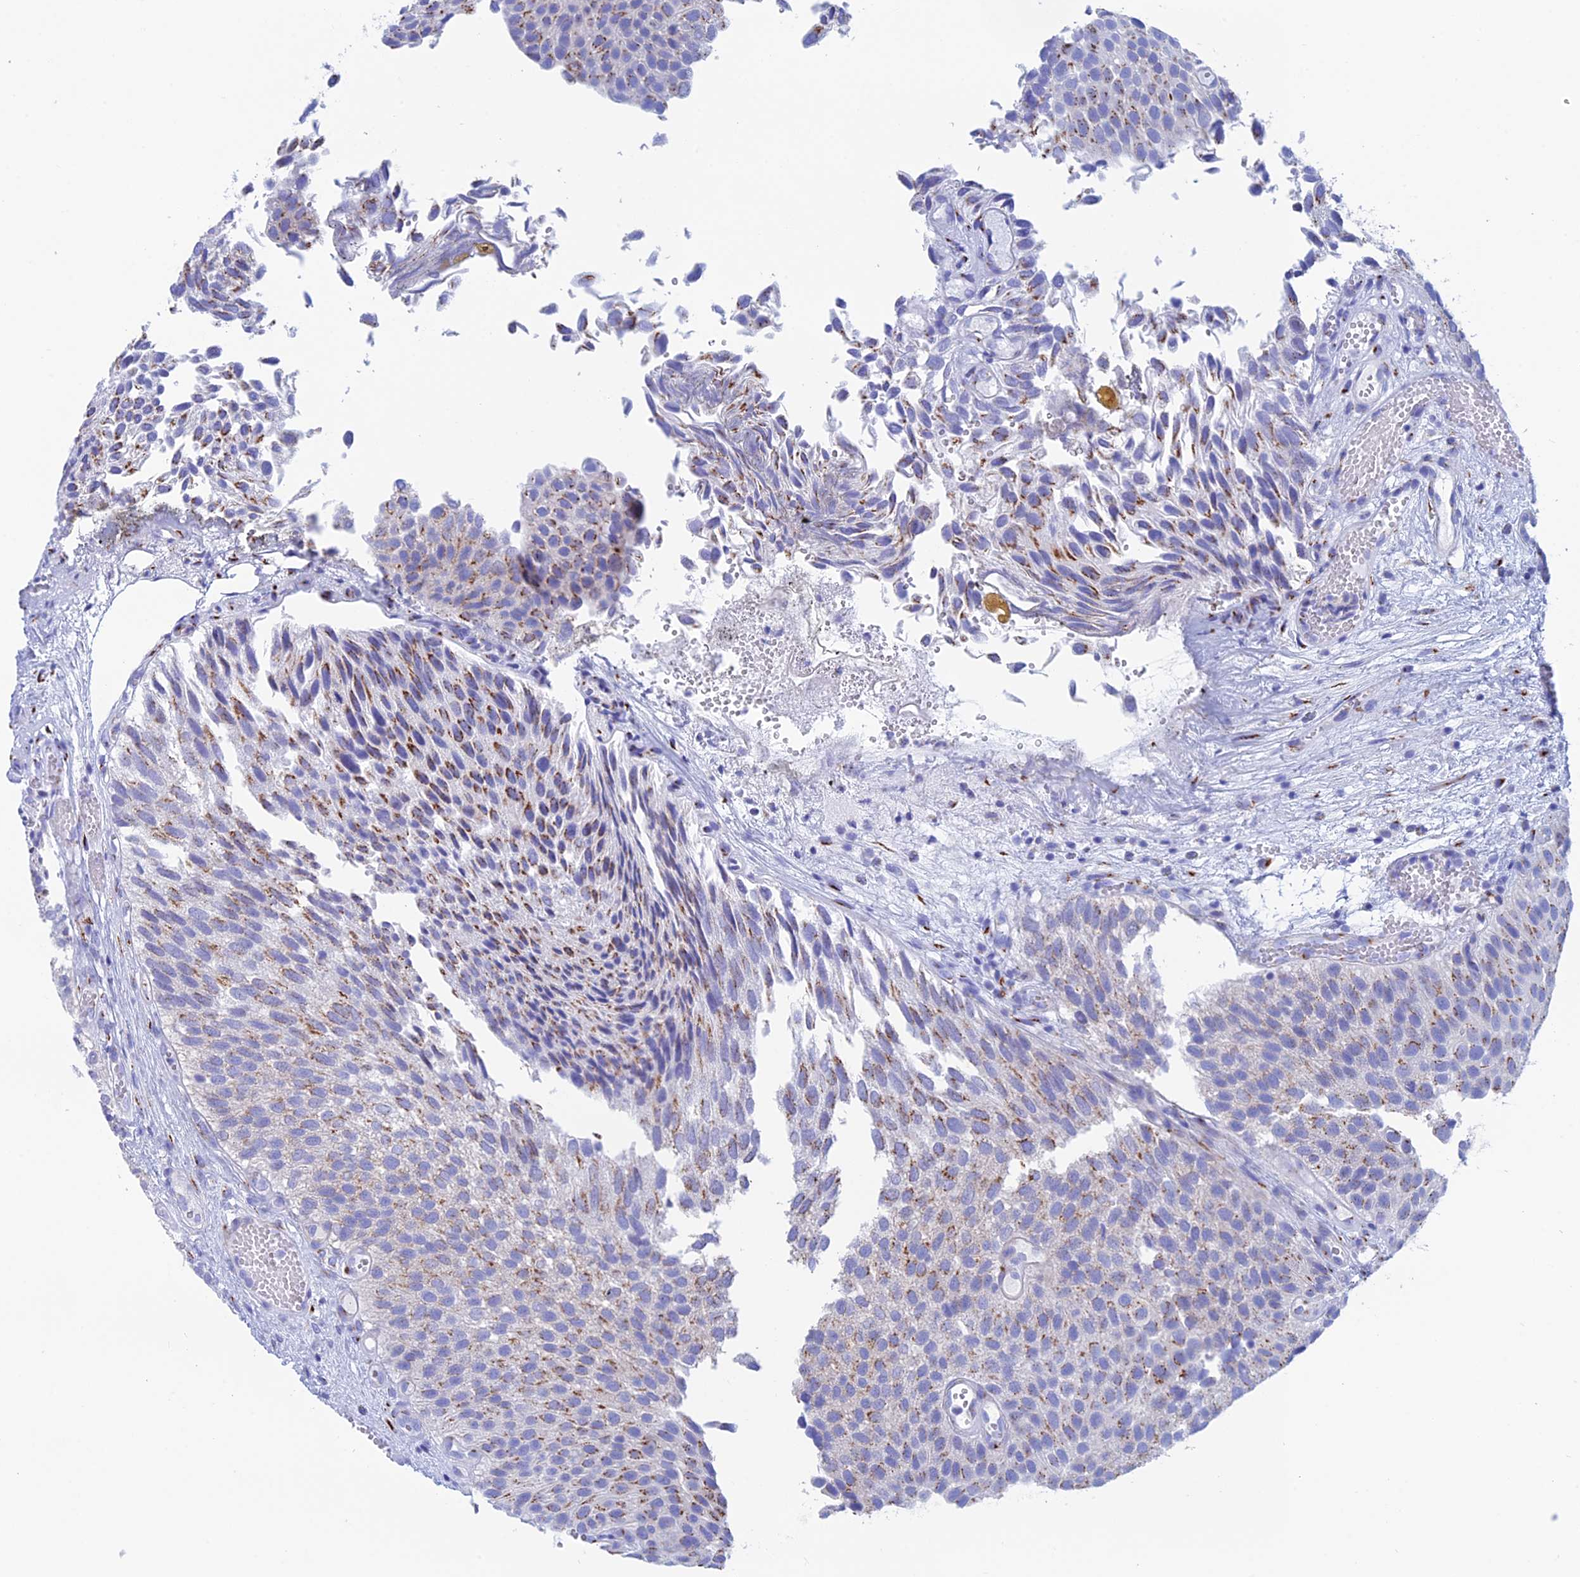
{"staining": {"intensity": "moderate", "quantity": "25%-75%", "location": "cytoplasmic/membranous"}, "tissue": "urothelial cancer", "cell_type": "Tumor cells", "image_type": "cancer", "snomed": [{"axis": "morphology", "description": "Urothelial carcinoma, Low grade"}, {"axis": "topography", "description": "Urinary bladder"}], "caption": "This is a photomicrograph of immunohistochemistry (IHC) staining of urothelial cancer, which shows moderate expression in the cytoplasmic/membranous of tumor cells.", "gene": "ERICH4", "patient": {"sex": "male", "age": 89}}